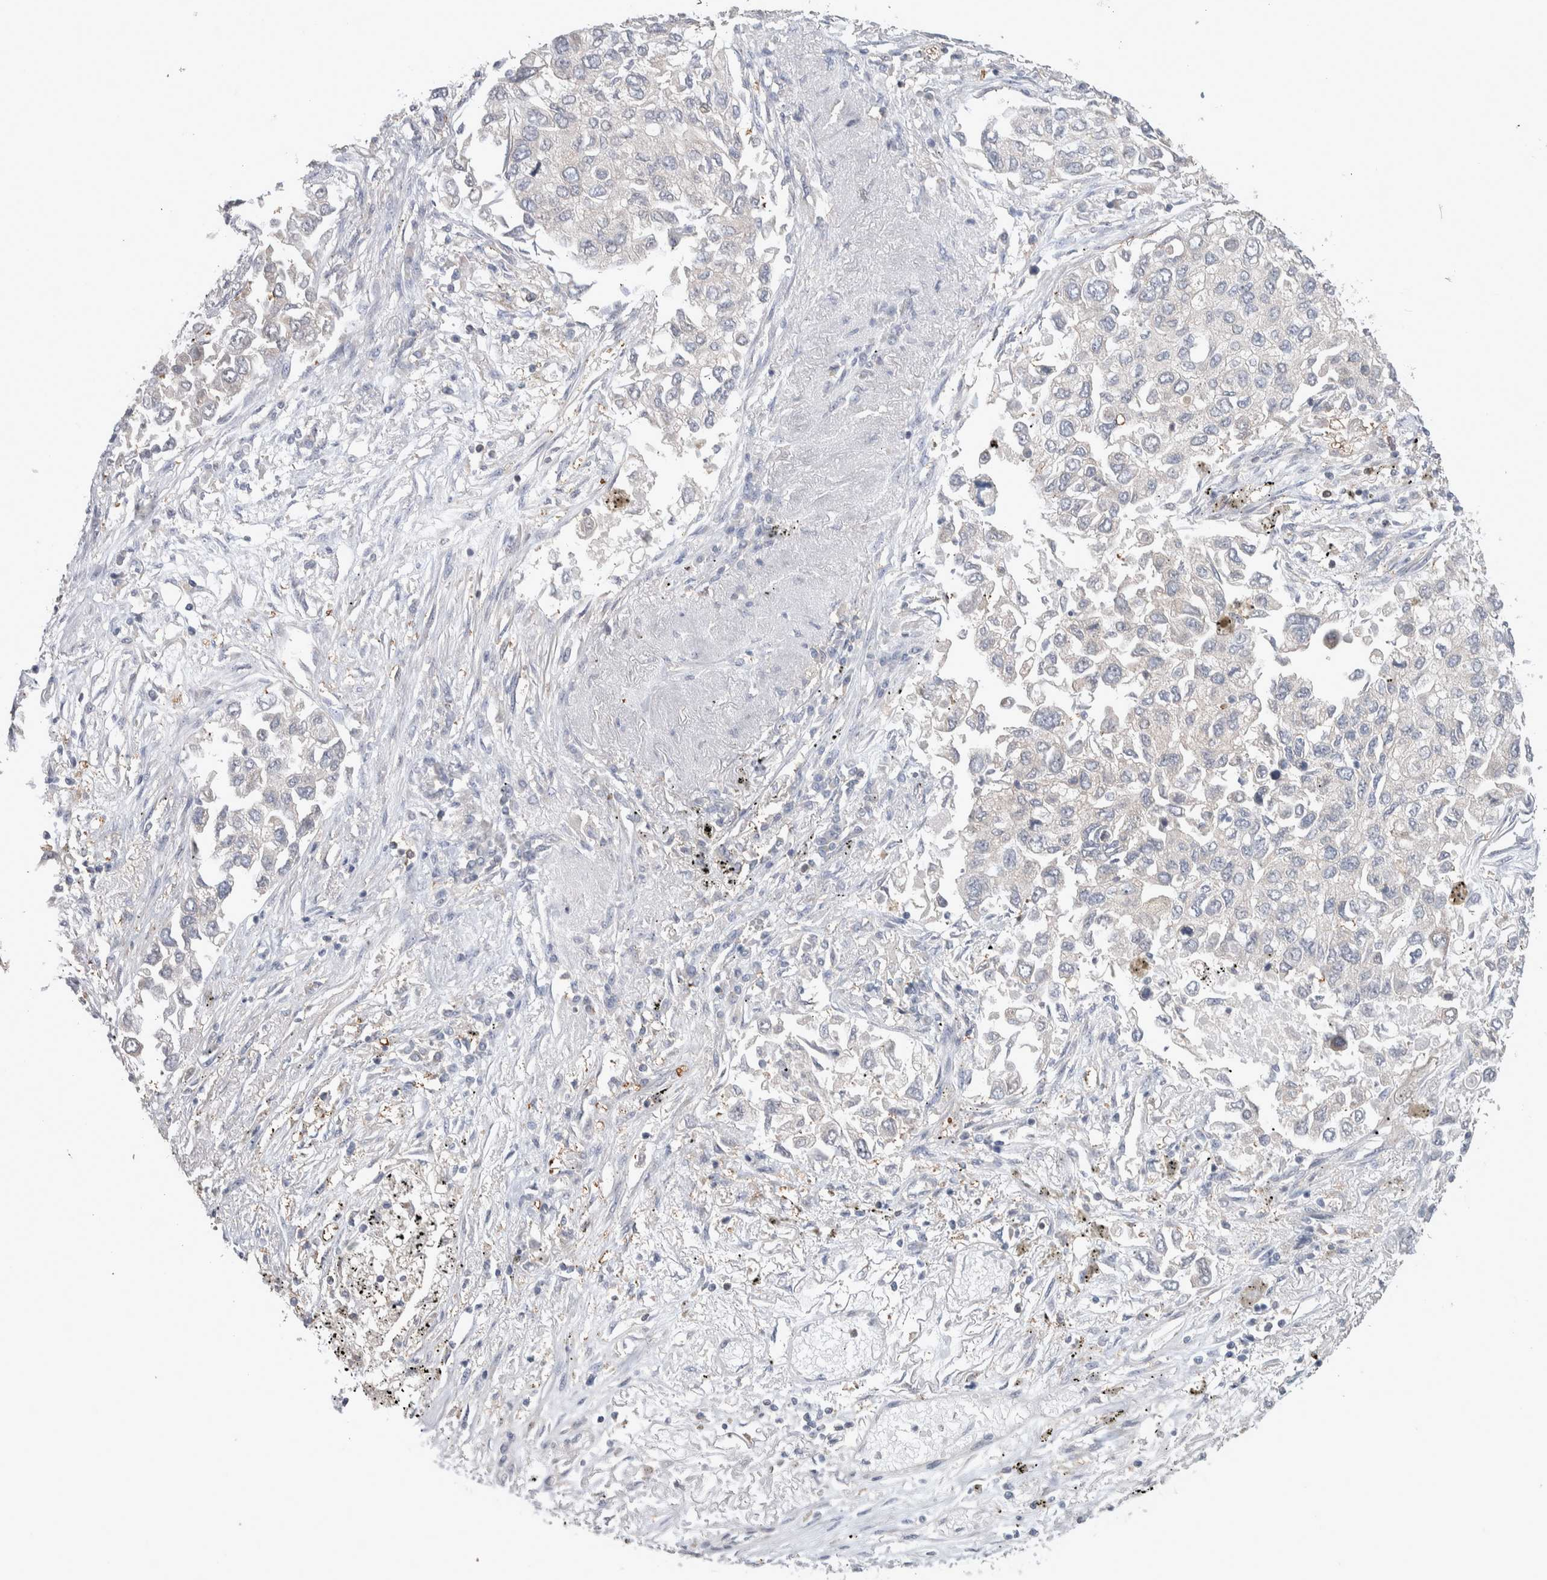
{"staining": {"intensity": "negative", "quantity": "none", "location": "none"}, "tissue": "lung cancer", "cell_type": "Tumor cells", "image_type": "cancer", "snomed": [{"axis": "morphology", "description": "Inflammation, NOS"}, {"axis": "morphology", "description": "Adenocarcinoma, NOS"}, {"axis": "topography", "description": "Lung"}], "caption": "Tumor cells are negative for protein expression in human lung adenocarcinoma.", "gene": "HTATIP2", "patient": {"sex": "male", "age": 63}}